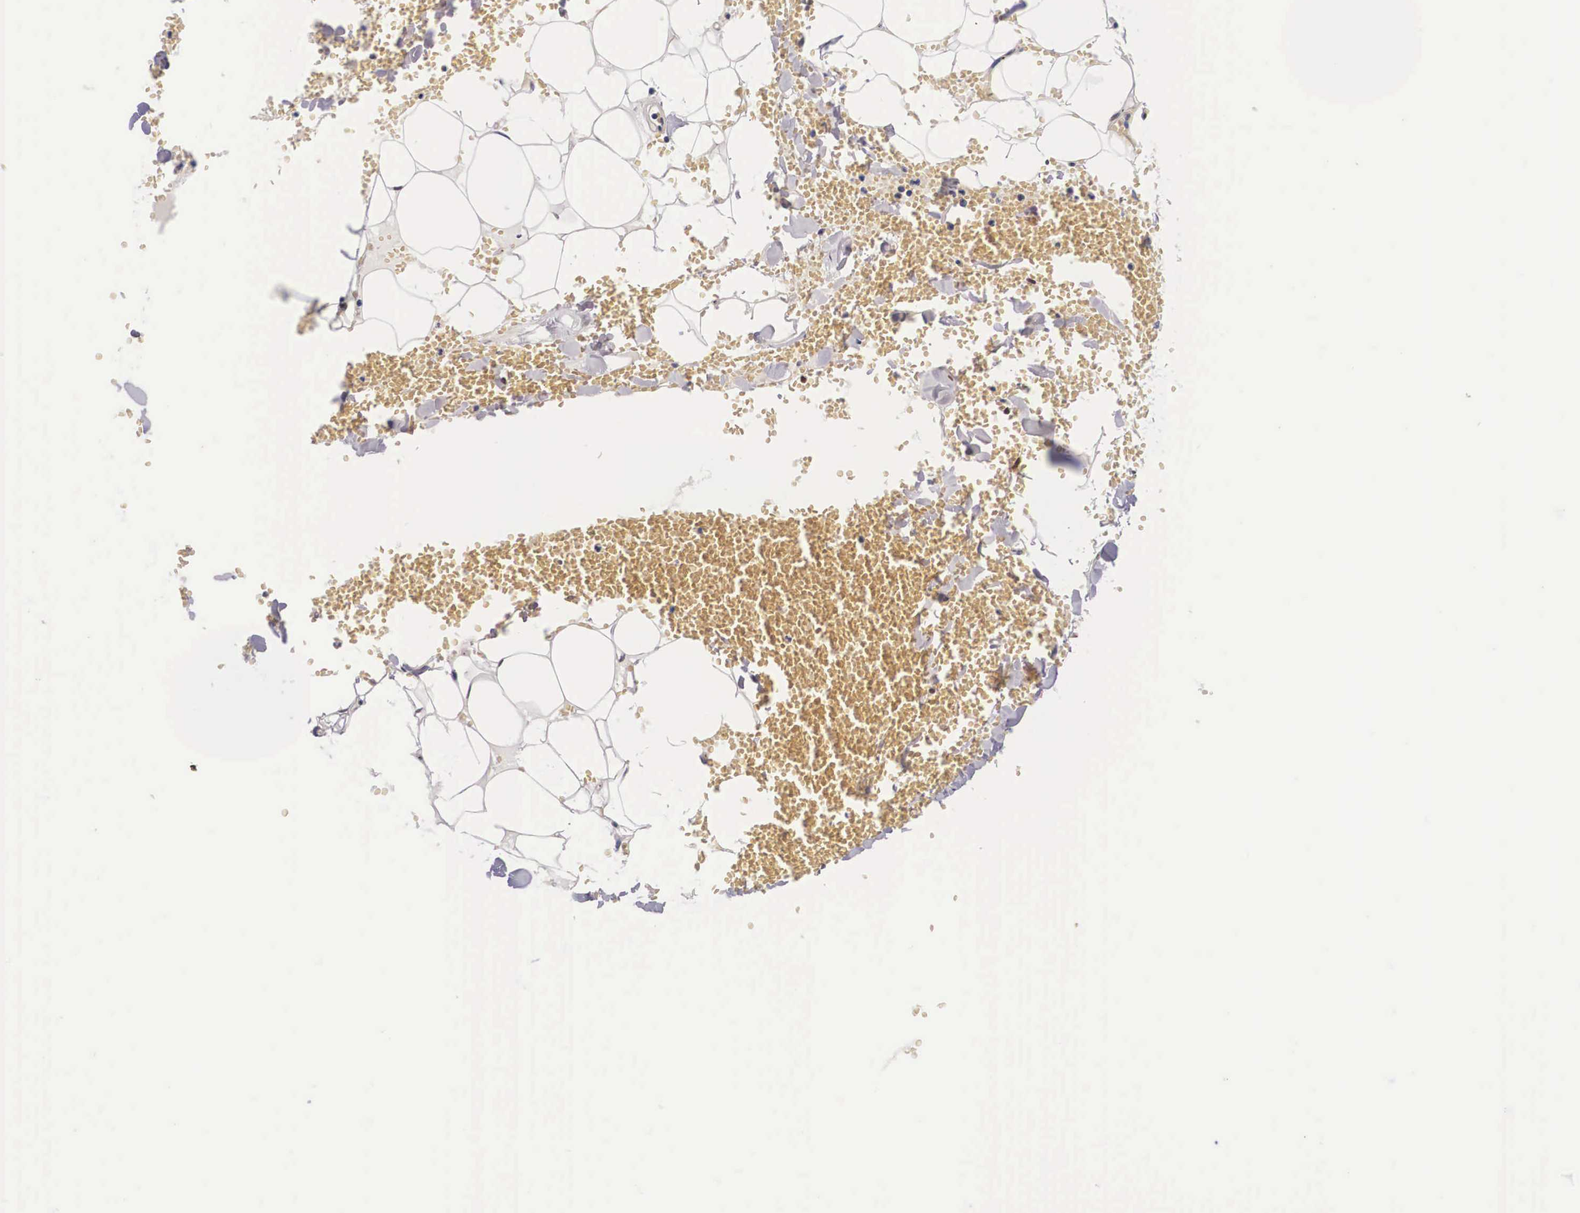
{"staining": {"intensity": "moderate", "quantity": "25%-75%", "location": "nuclear"}, "tissue": "adipose tissue", "cell_type": "Adipocytes", "image_type": "normal", "snomed": [{"axis": "morphology", "description": "Normal tissue, NOS"}, {"axis": "morphology", "description": "Inflammation, NOS"}, {"axis": "topography", "description": "Lymph node"}, {"axis": "topography", "description": "Peripheral nerve tissue"}], "caption": "High-magnification brightfield microscopy of unremarkable adipose tissue stained with DAB (3,3'-diaminobenzidine) (brown) and counterstained with hematoxylin (blue). adipocytes exhibit moderate nuclear positivity is present in about25%-75% of cells. Using DAB (brown) and hematoxylin (blue) stains, captured at high magnification using brightfield microscopy.", "gene": "KHDRBS3", "patient": {"sex": "male", "age": 52}}